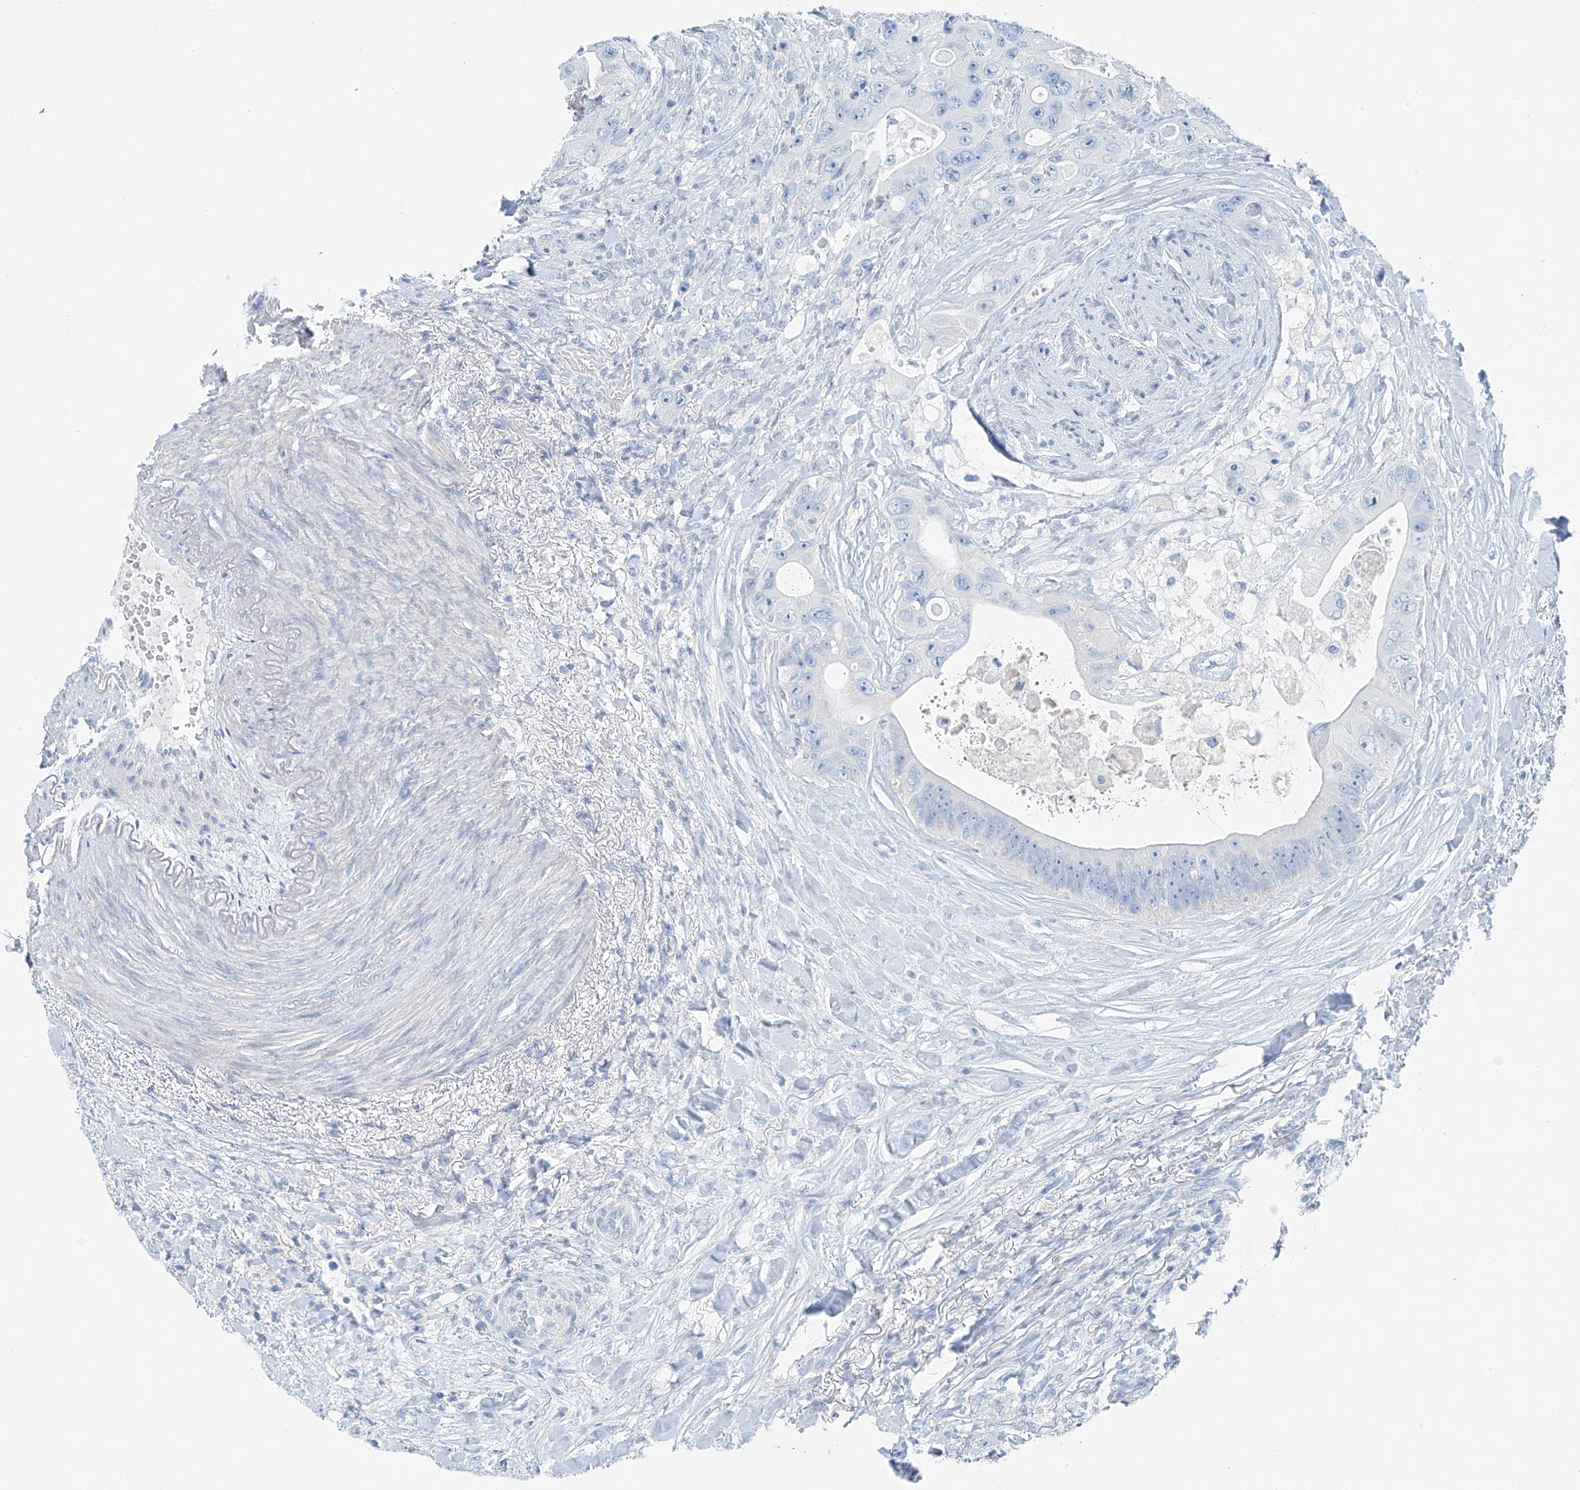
{"staining": {"intensity": "negative", "quantity": "none", "location": "none"}, "tissue": "colorectal cancer", "cell_type": "Tumor cells", "image_type": "cancer", "snomed": [{"axis": "morphology", "description": "Adenocarcinoma, NOS"}, {"axis": "topography", "description": "Colon"}], "caption": "A micrograph of human colorectal cancer (adenocarcinoma) is negative for staining in tumor cells. (DAB (3,3'-diaminobenzidine) immunohistochemistry visualized using brightfield microscopy, high magnification).", "gene": "C1orf87", "patient": {"sex": "female", "age": 46}}